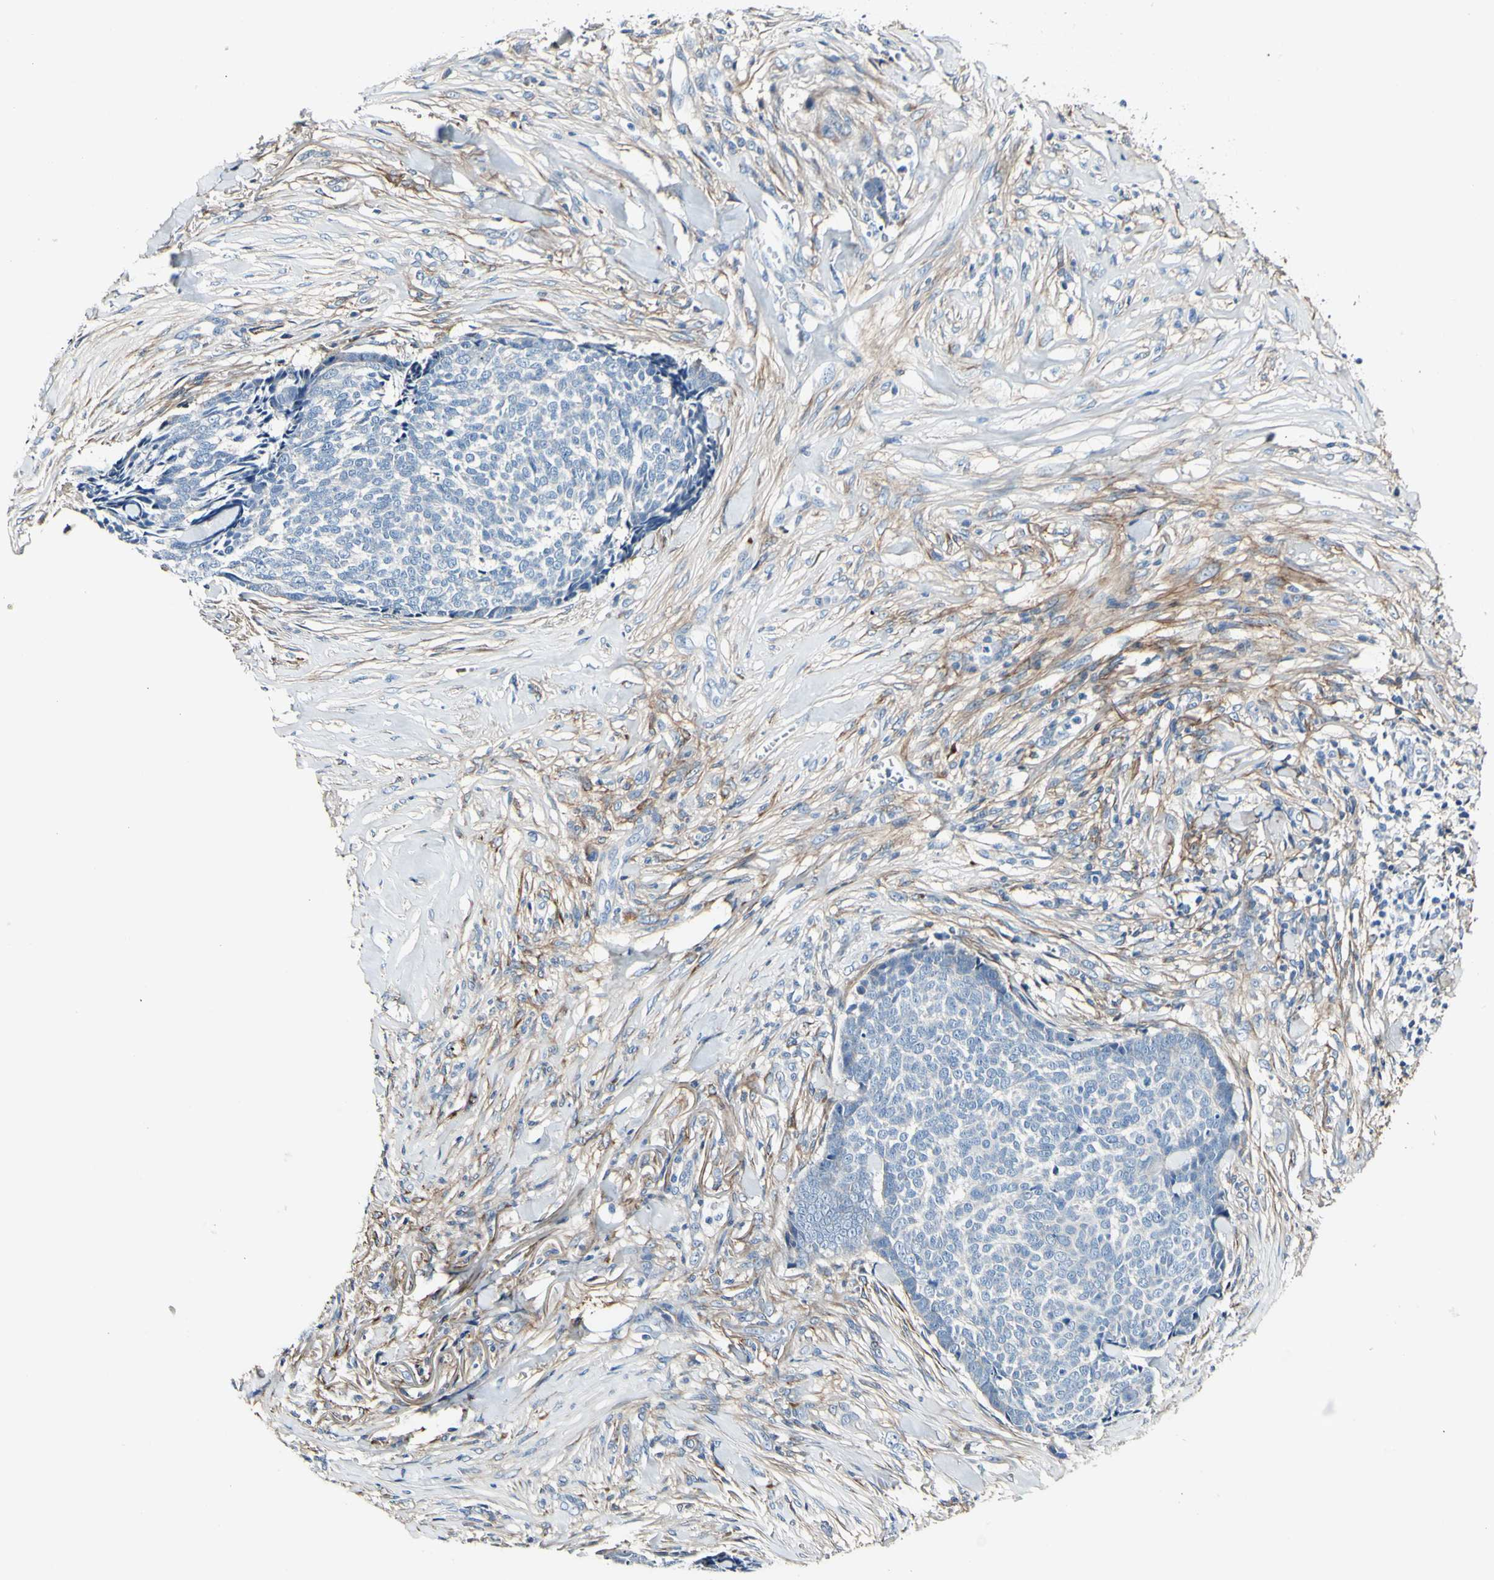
{"staining": {"intensity": "negative", "quantity": "none", "location": "none"}, "tissue": "skin cancer", "cell_type": "Tumor cells", "image_type": "cancer", "snomed": [{"axis": "morphology", "description": "Basal cell carcinoma"}, {"axis": "topography", "description": "Skin"}], "caption": "DAB immunohistochemical staining of skin basal cell carcinoma displays no significant expression in tumor cells.", "gene": "COL6A3", "patient": {"sex": "male", "age": 84}}